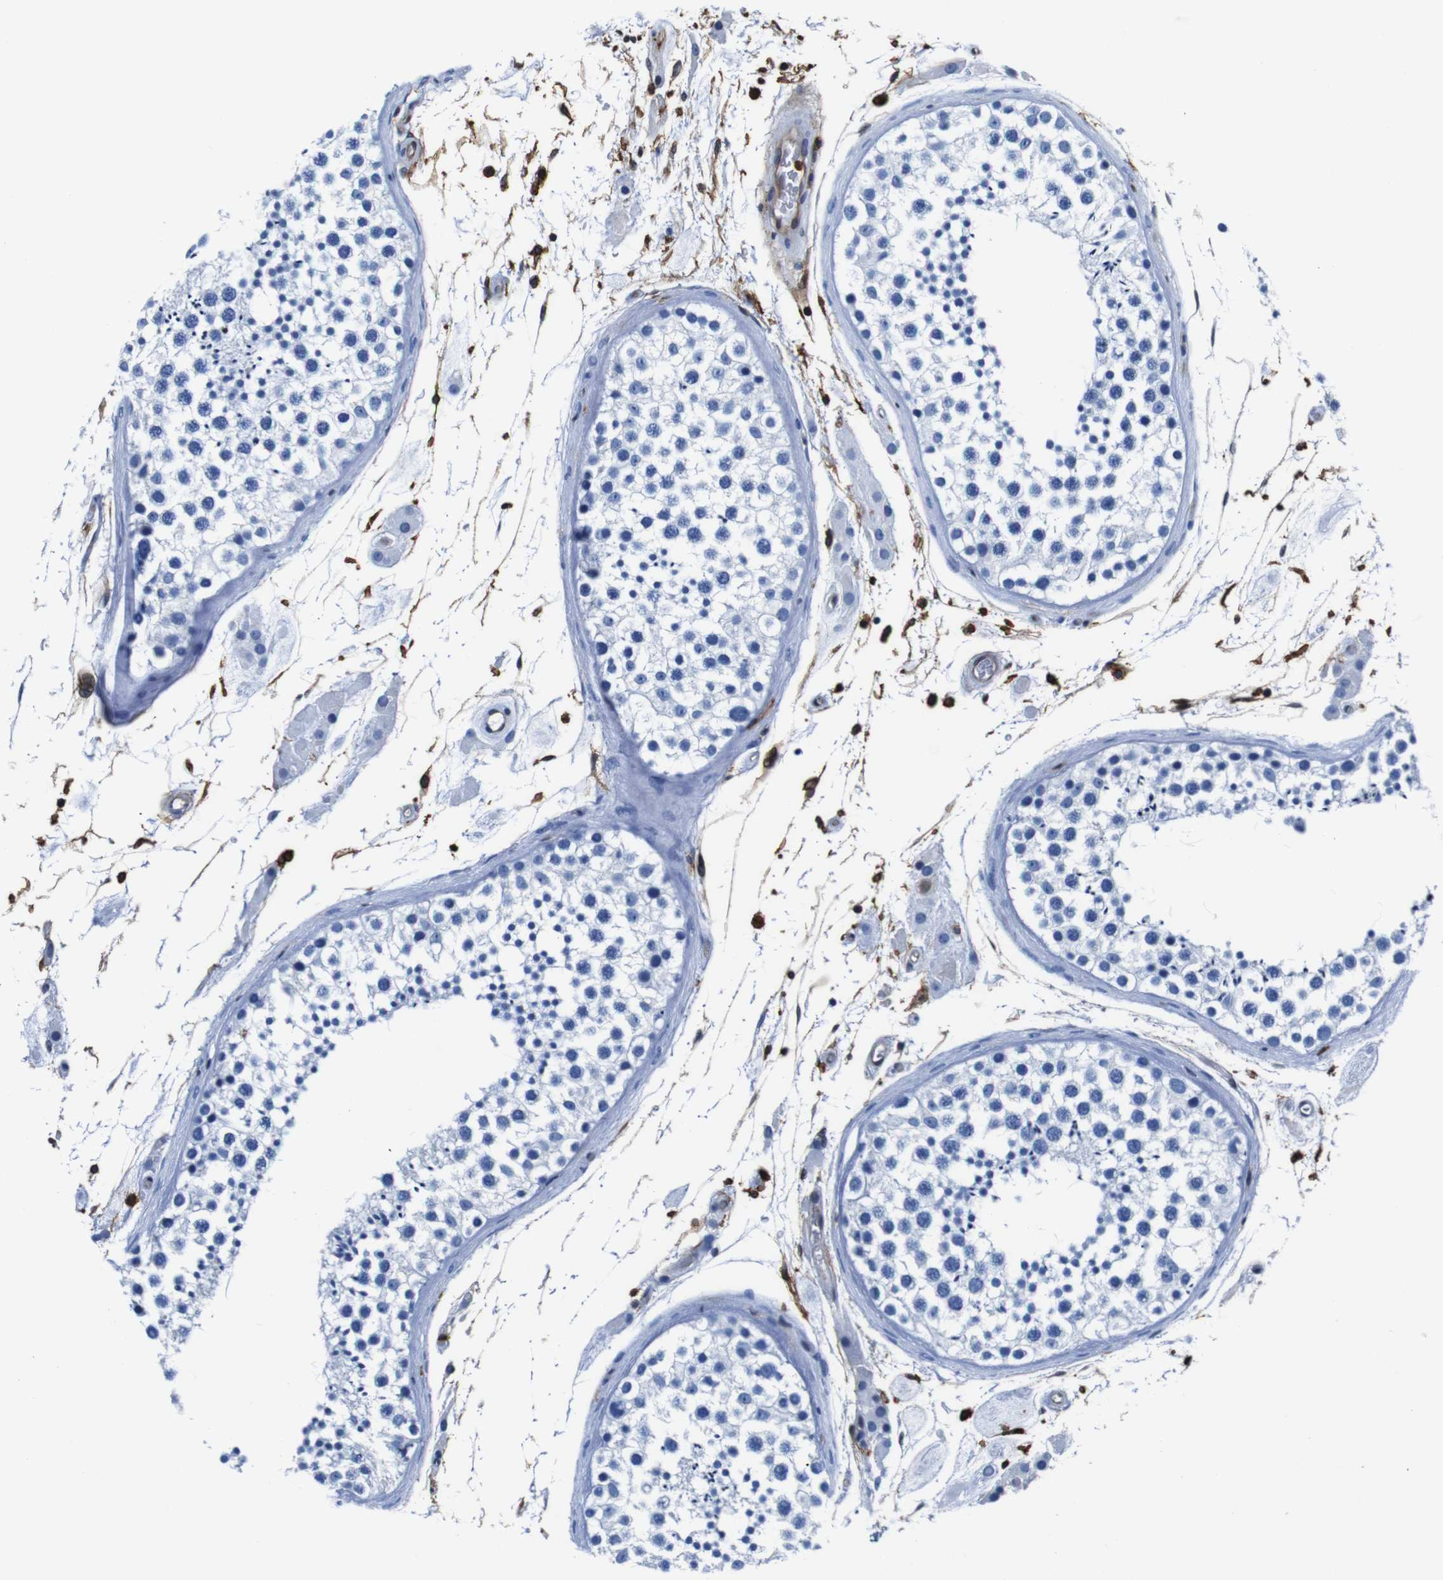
{"staining": {"intensity": "negative", "quantity": "none", "location": "none"}, "tissue": "testis", "cell_type": "Cells in seminiferous ducts", "image_type": "normal", "snomed": [{"axis": "morphology", "description": "Normal tissue, NOS"}, {"axis": "topography", "description": "Testis"}], "caption": "Cells in seminiferous ducts show no significant protein staining in normal testis.", "gene": "ANXA1", "patient": {"sex": "male", "age": 46}}